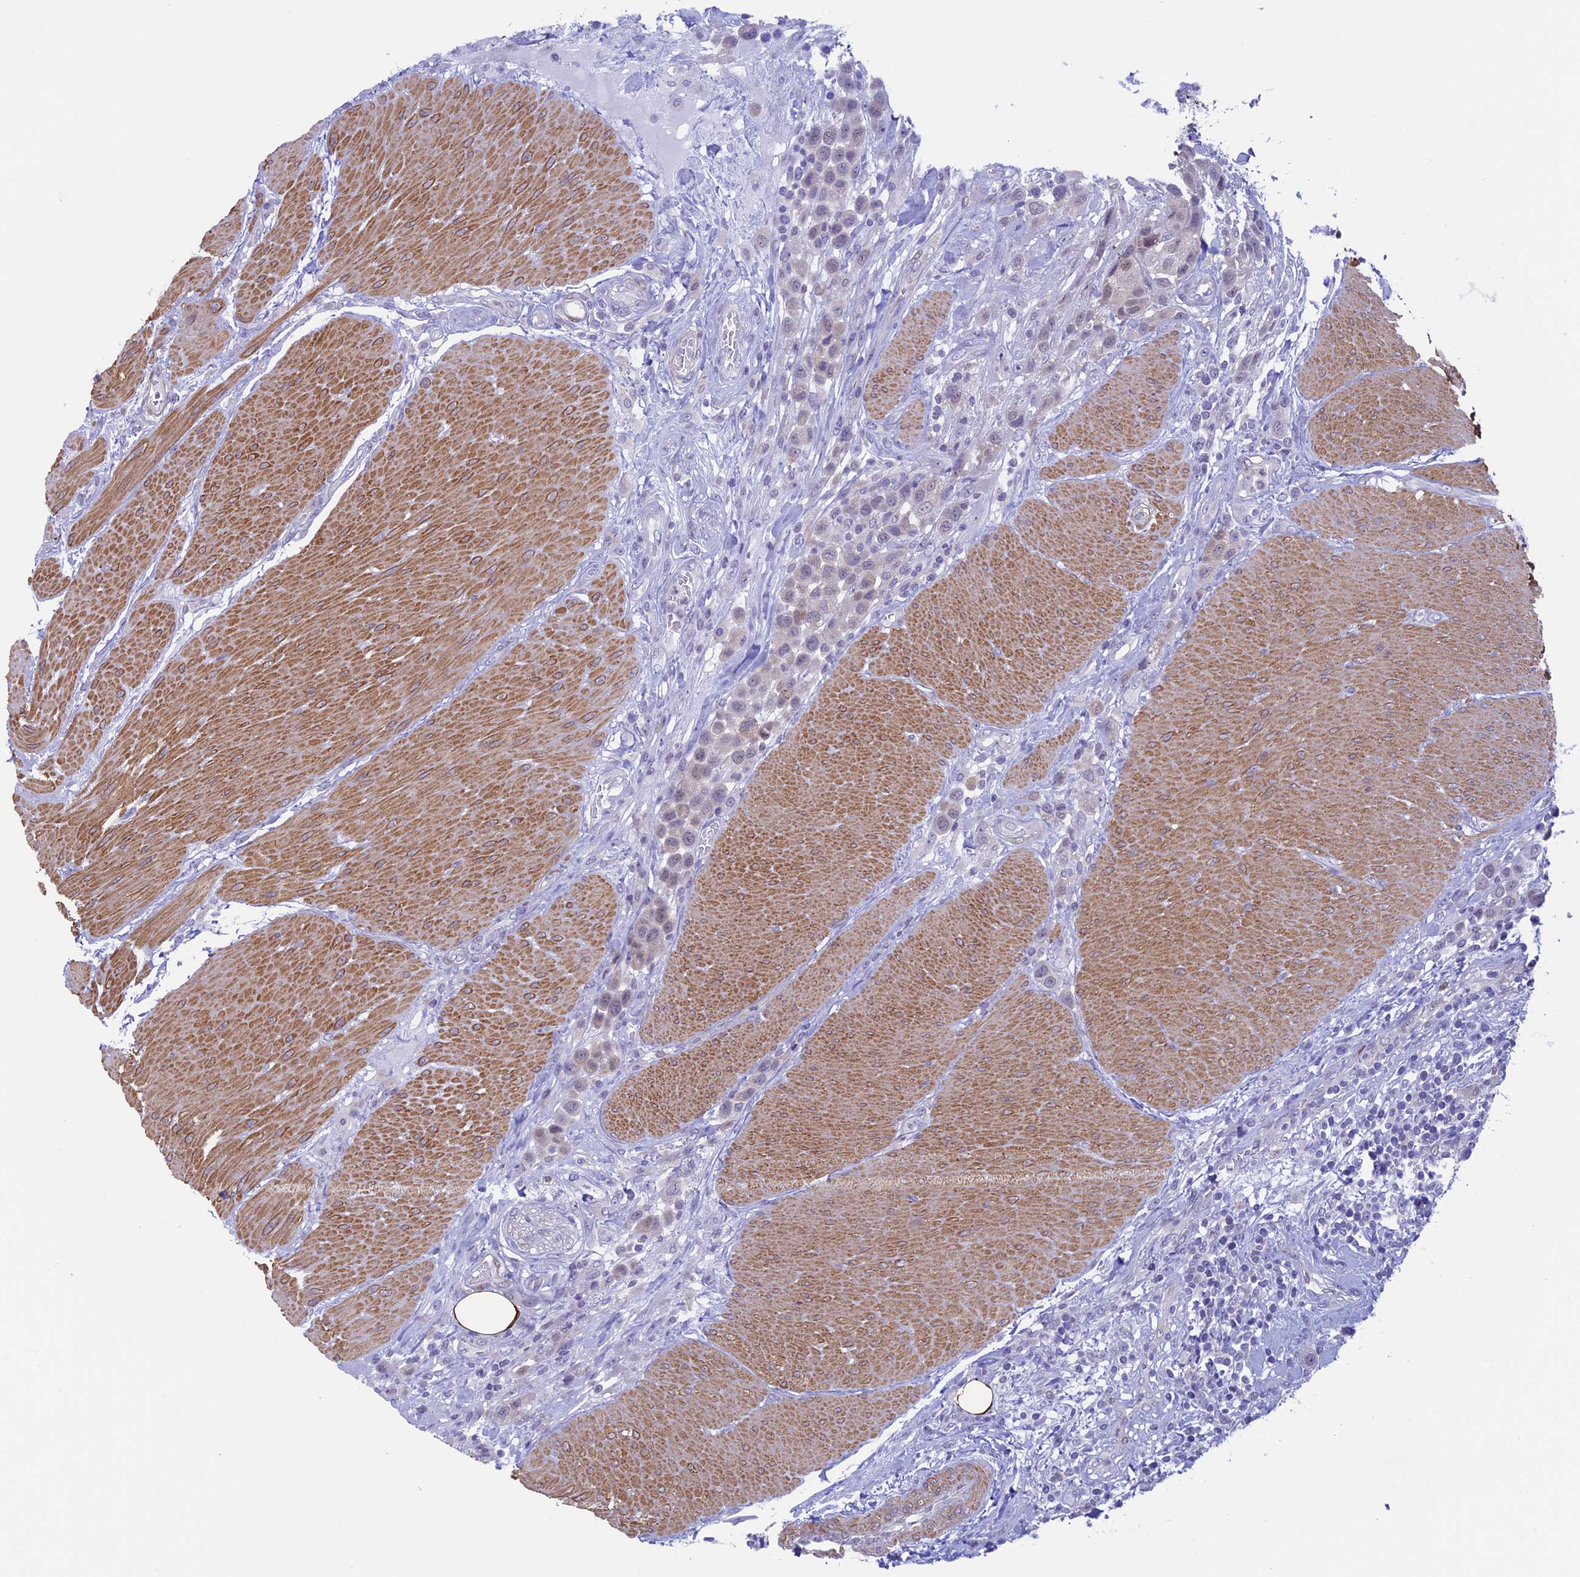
{"staining": {"intensity": "weak", "quantity": "25%-75%", "location": "cytoplasmic/membranous"}, "tissue": "urothelial cancer", "cell_type": "Tumor cells", "image_type": "cancer", "snomed": [{"axis": "morphology", "description": "Urothelial carcinoma, High grade"}, {"axis": "topography", "description": "Urinary bladder"}], "caption": "Weak cytoplasmic/membranous protein expression is present in approximately 25%-75% of tumor cells in urothelial carcinoma (high-grade).", "gene": "IGSF6", "patient": {"sex": "male", "age": 50}}